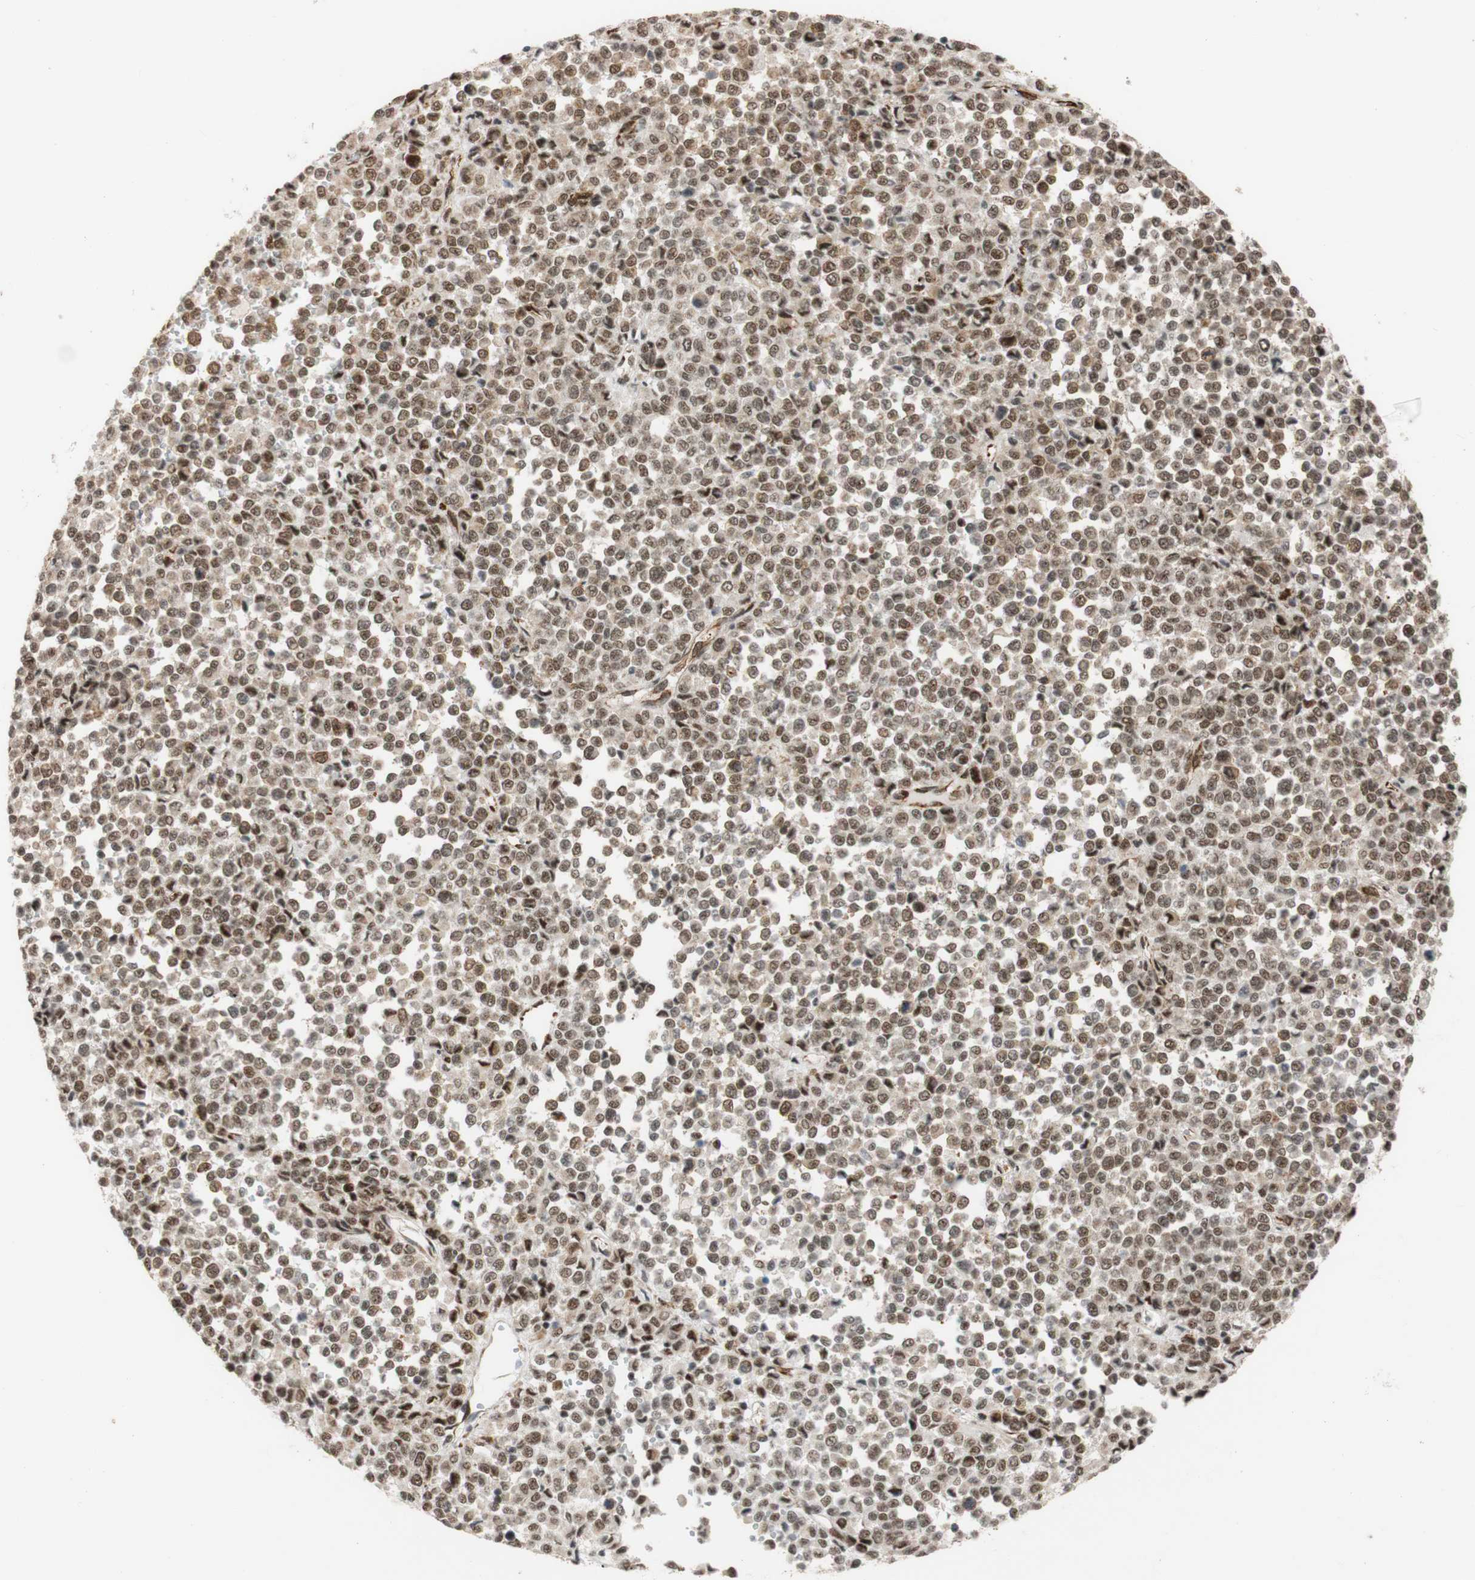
{"staining": {"intensity": "moderate", "quantity": ">75%", "location": "nuclear"}, "tissue": "melanoma", "cell_type": "Tumor cells", "image_type": "cancer", "snomed": [{"axis": "morphology", "description": "Malignant melanoma, Metastatic site"}, {"axis": "topography", "description": "Pancreas"}], "caption": "IHC of human malignant melanoma (metastatic site) shows medium levels of moderate nuclear staining in about >75% of tumor cells.", "gene": "SAP18", "patient": {"sex": "female", "age": 30}}